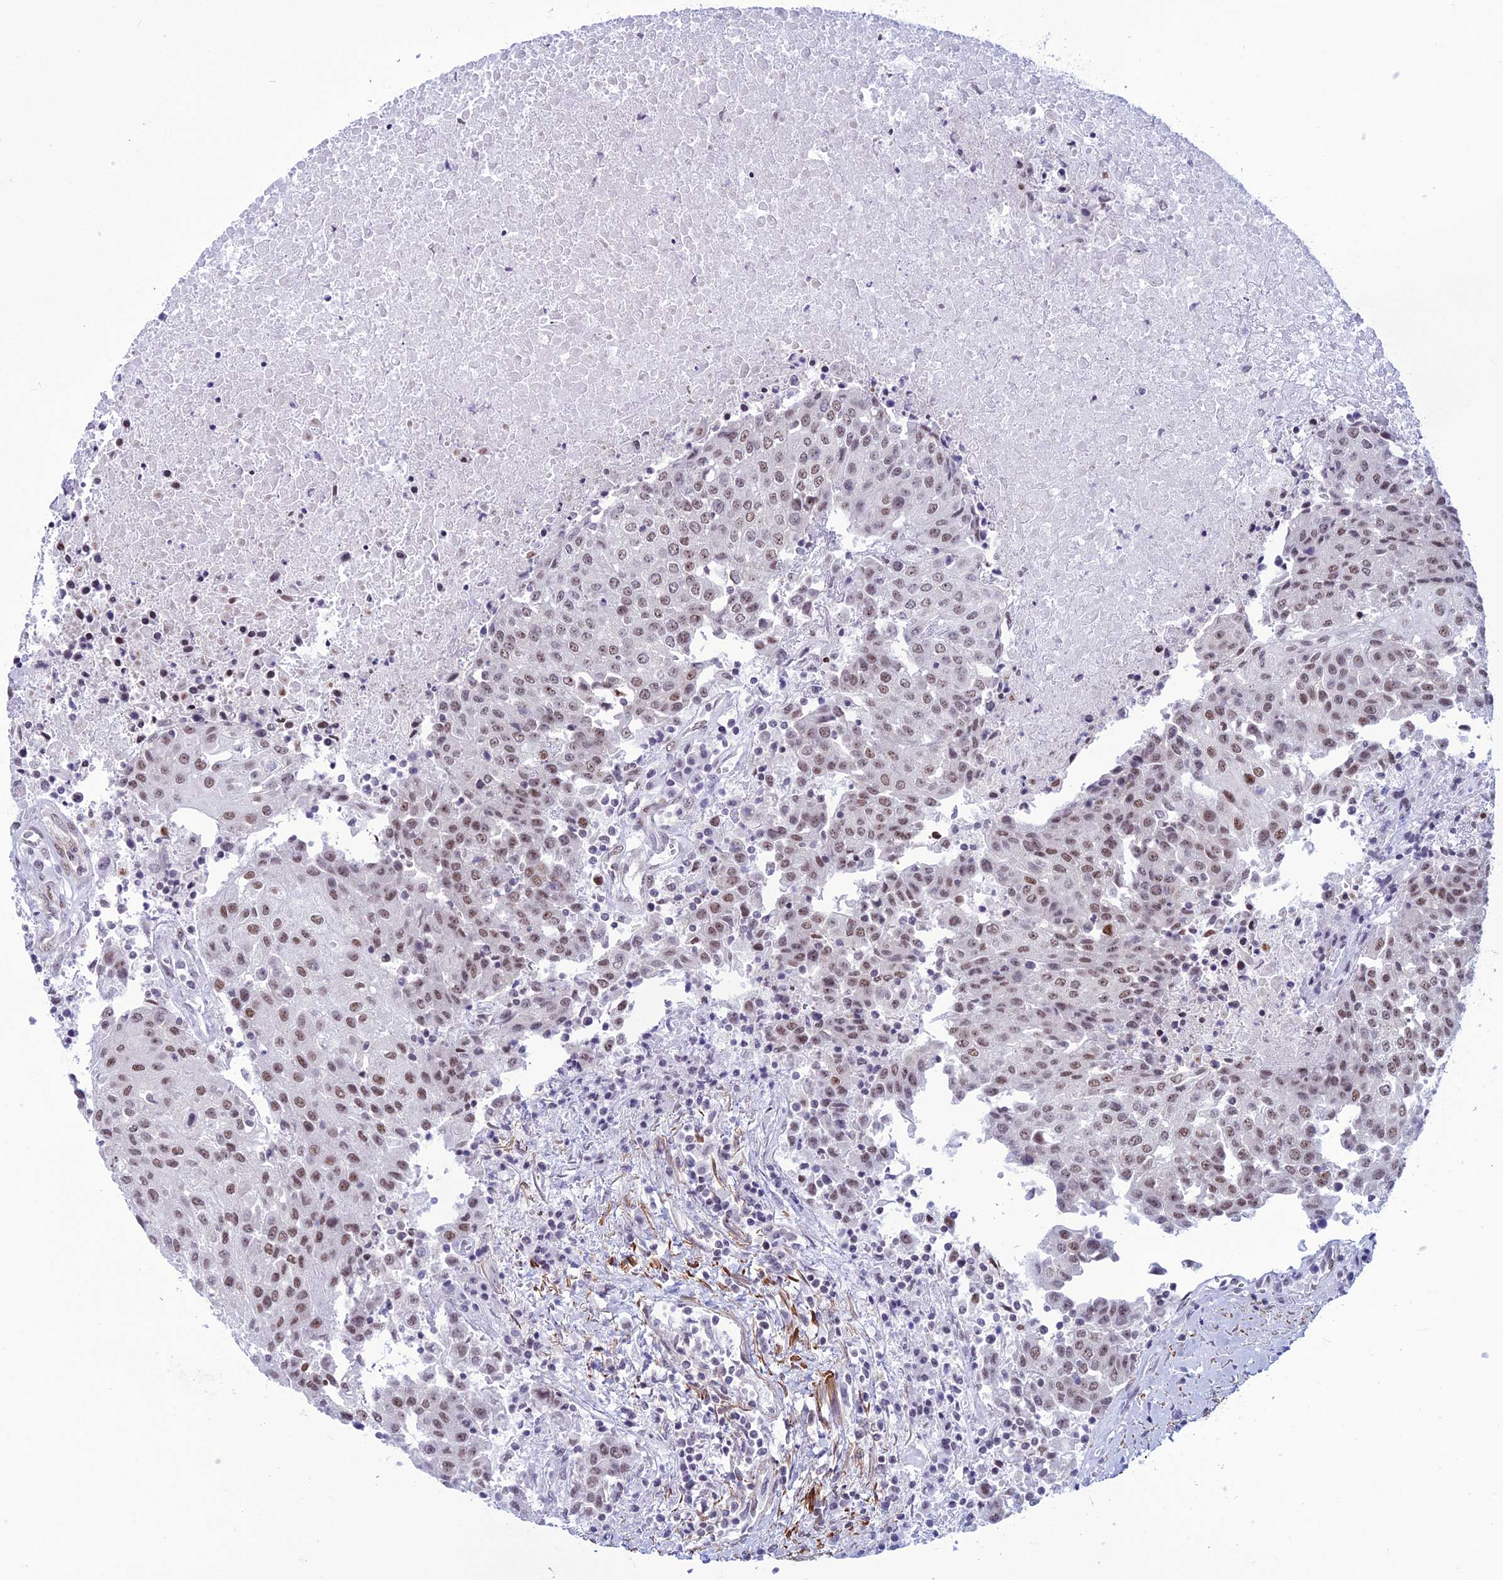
{"staining": {"intensity": "moderate", "quantity": ">75%", "location": "nuclear"}, "tissue": "urothelial cancer", "cell_type": "Tumor cells", "image_type": "cancer", "snomed": [{"axis": "morphology", "description": "Urothelial carcinoma, High grade"}, {"axis": "topography", "description": "Urinary bladder"}], "caption": "IHC photomicrograph of human urothelial cancer stained for a protein (brown), which displays medium levels of moderate nuclear staining in about >75% of tumor cells.", "gene": "U2AF1", "patient": {"sex": "female", "age": 85}}